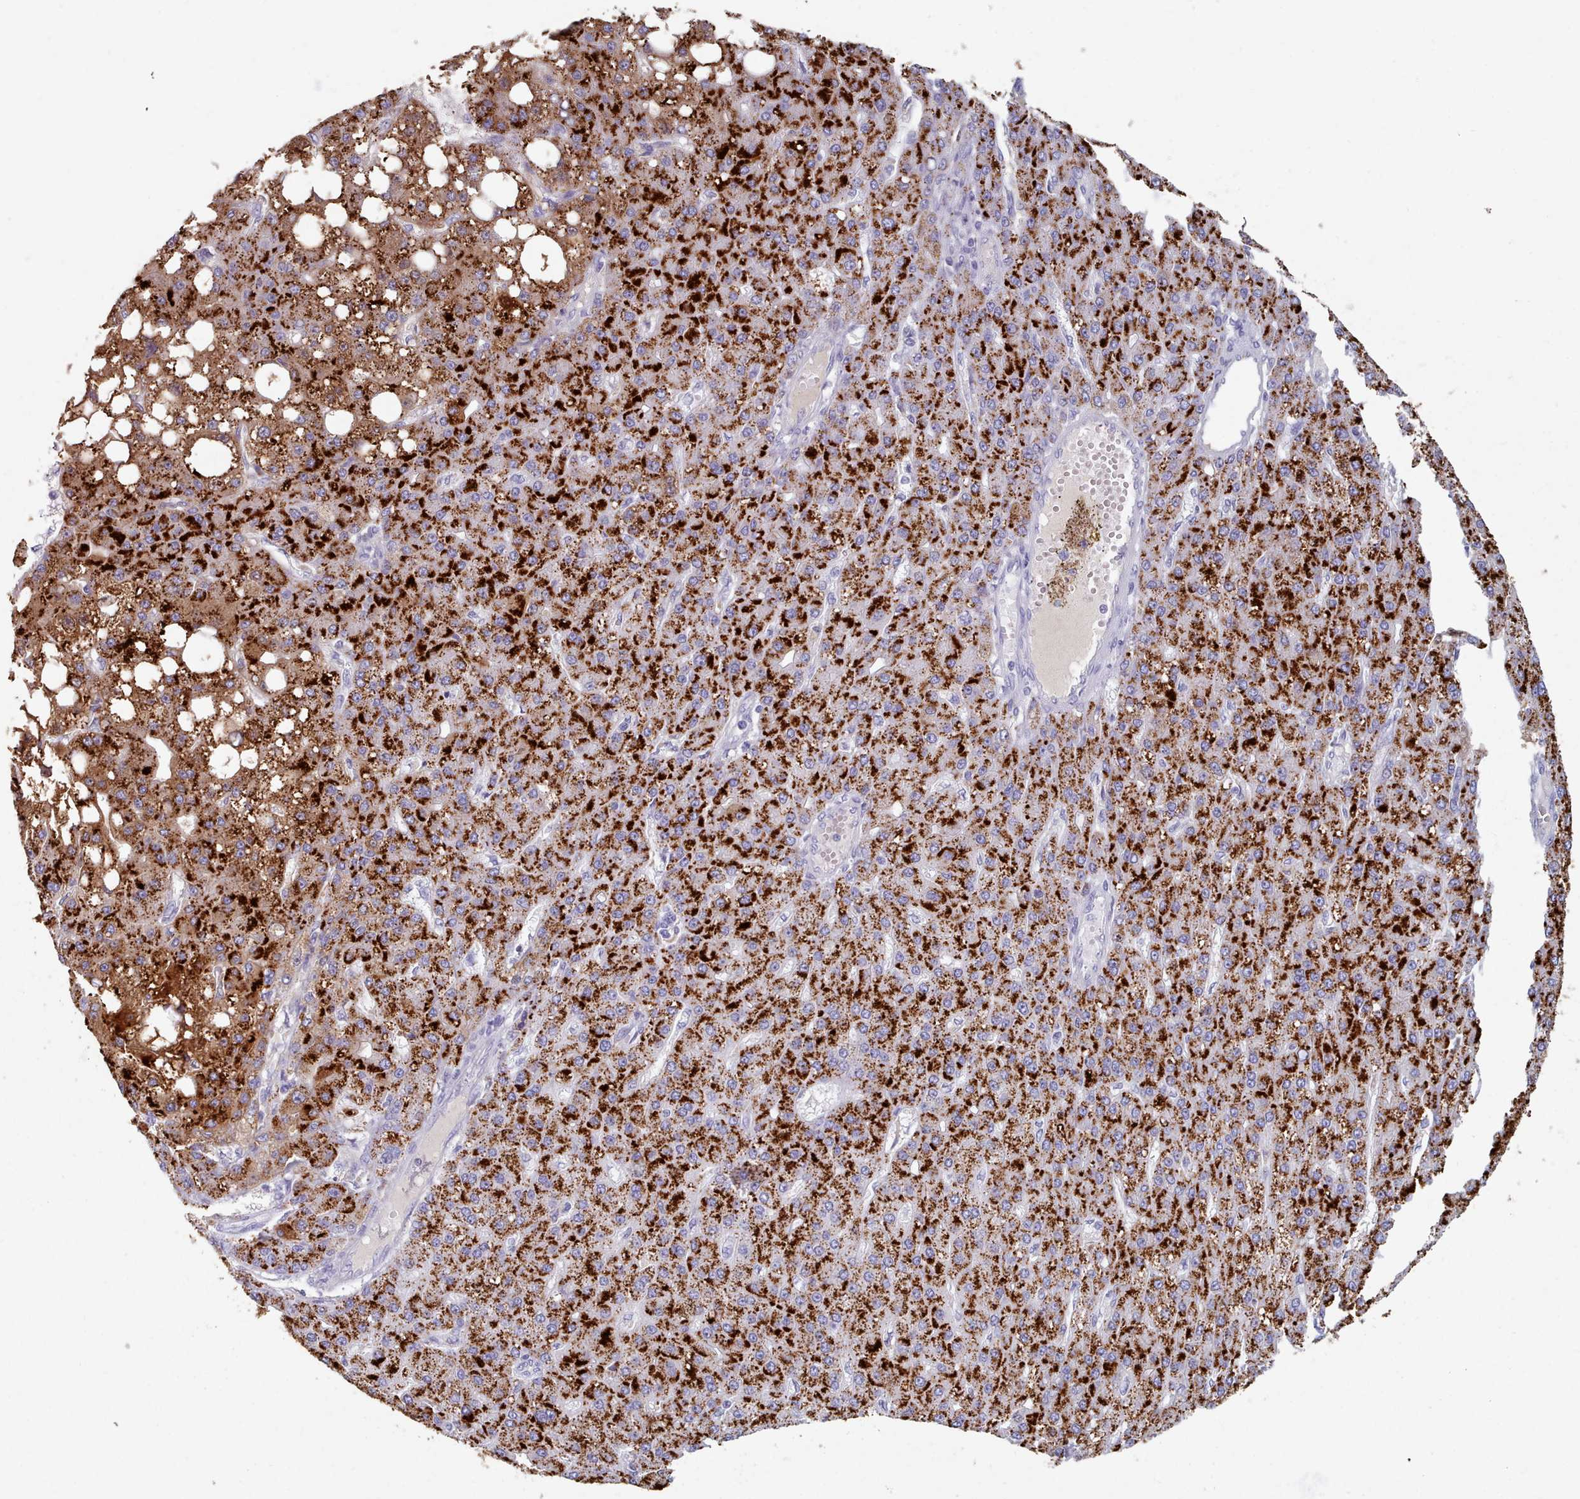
{"staining": {"intensity": "strong", "quantity": ">75%", "location": "cytoplasmic/membranous"}, "tissue": "liver cancer", "cell_type": "Tumor cells", "image_type": "cancer", "snomed": [{"axis": "morphology", "description": "Carcinoma, Hepatocellular, NOS"}, {"axis": "topography", "description": "Liver"}], "caption": "Liver hepatocellular carcinoma stained with immunohistochemistry (IHC) demonstrates strong cytoplasmic/membranous positivity in approximately >75% of tumor cells. (Stains: DAB (3,3'-diaminobenzidine) in brown, nuclei in blue, Microscopy: brightfield microscopy at high magnification).", "gene": "HAO1", "patient": {"sex": "male", "age": 67}}